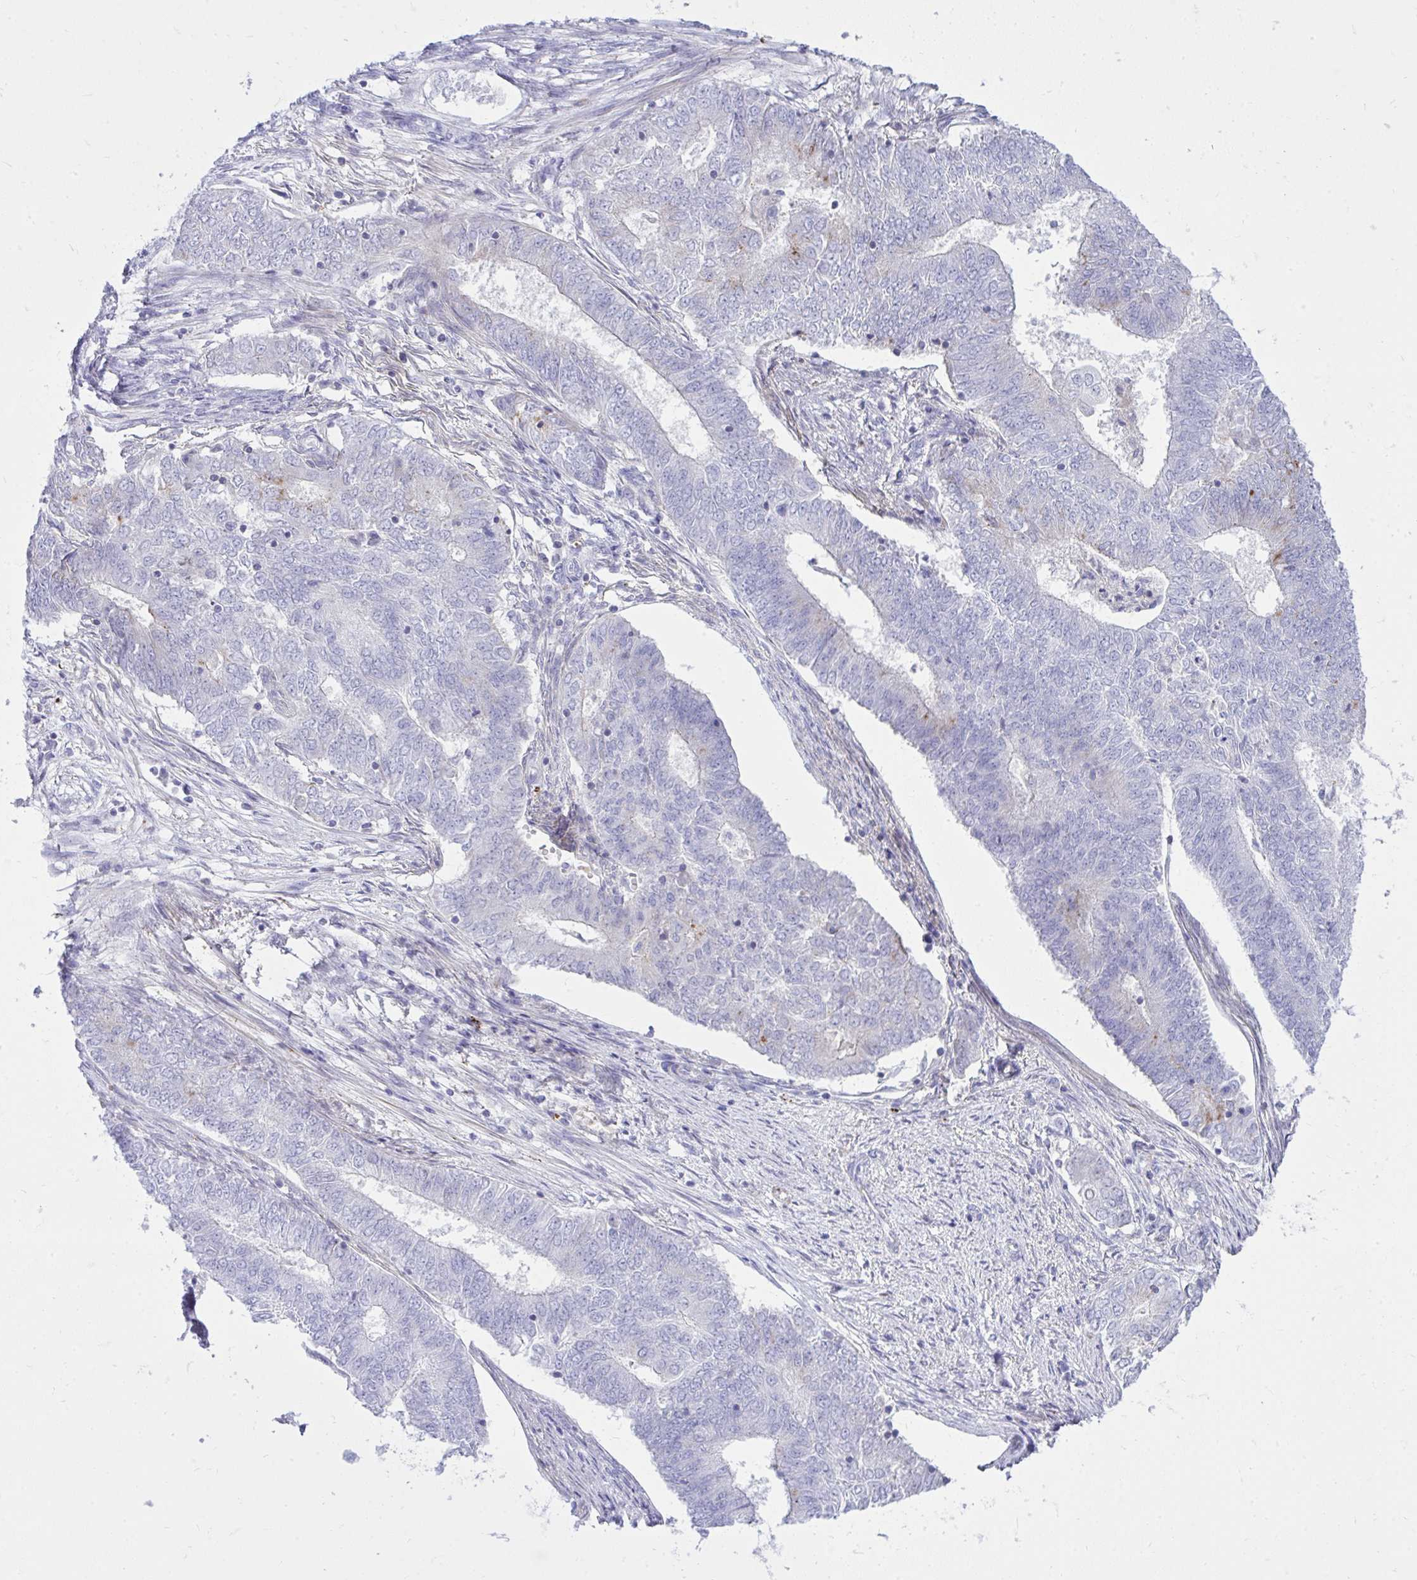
{"staining": {"intensity": "negative", "quantity": "none", "location": "none"}, "tissue": "endometrial cancer", "cell_type": "Tumor cells", "image_type": "cancer", "snomed": [{"axis": "morphology", "description": "Adenocarcinoma, NOS"}, {"axis": "topography", "description": "Endometrium"}], "caption": "Human endometrial cancer (adenocarcinoma) stained for a protein using immunohistochemistry (IHC) reveals no positivity in tumor cells.", "gene": "TP53I11", "patient": {"sex": "female", "age": 62}}